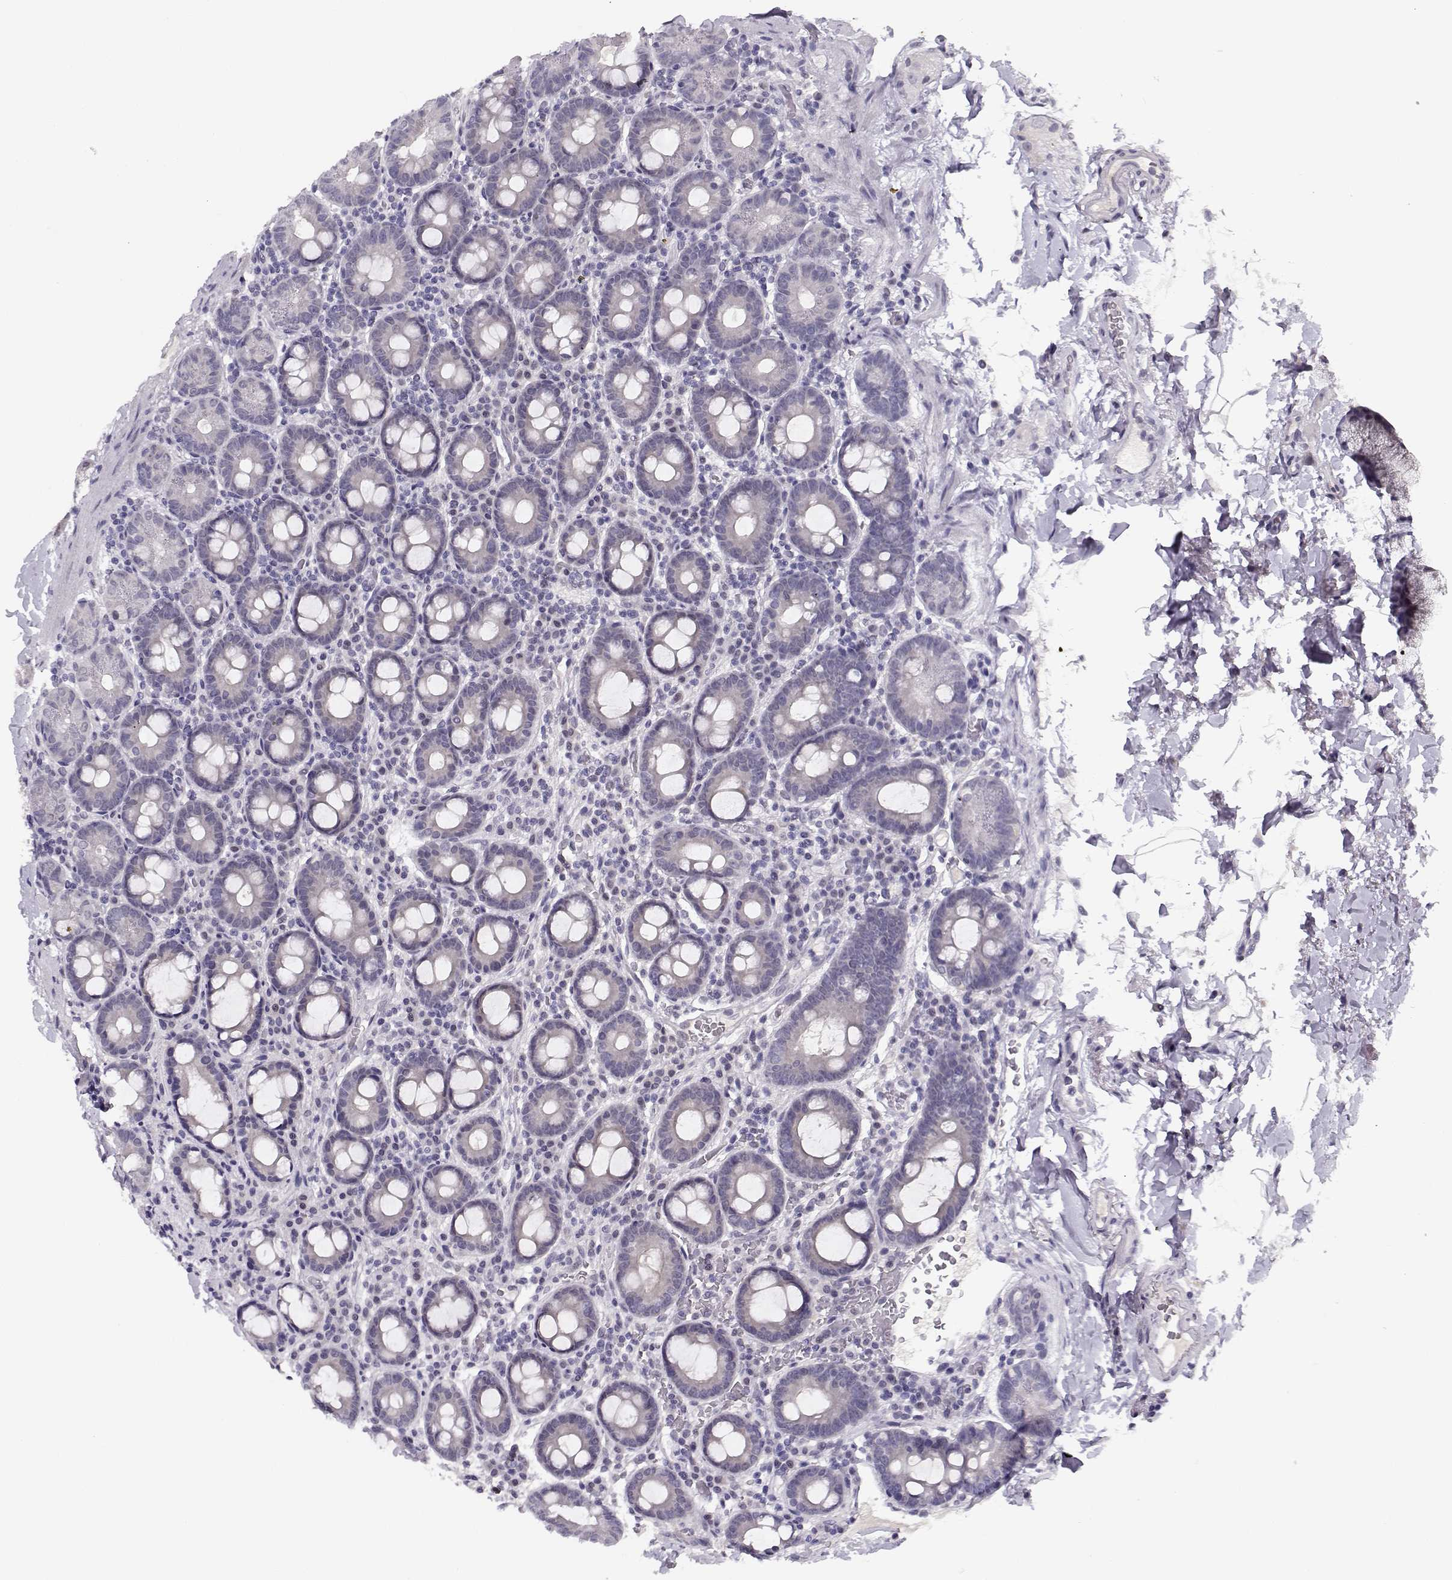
{"staining": {"intensity": "negative", "quantity": "none", "location": "none"}, "tissue": "duodenum", "cell_type": "Glandular cells", "image_type": "normal", "snomed": [{"axis": "morphology", "description": "Normal tissue, NOS"}, {"axis": "topography", "description": "Duodenum"}], "caption": "Immunohistochemistry histopathology image of benign duodenum stained for a protein (brown), which reveals no staining in glandular cells.", "gene": "C16orf86", "patient": {"sex": "male", "age": 59}}